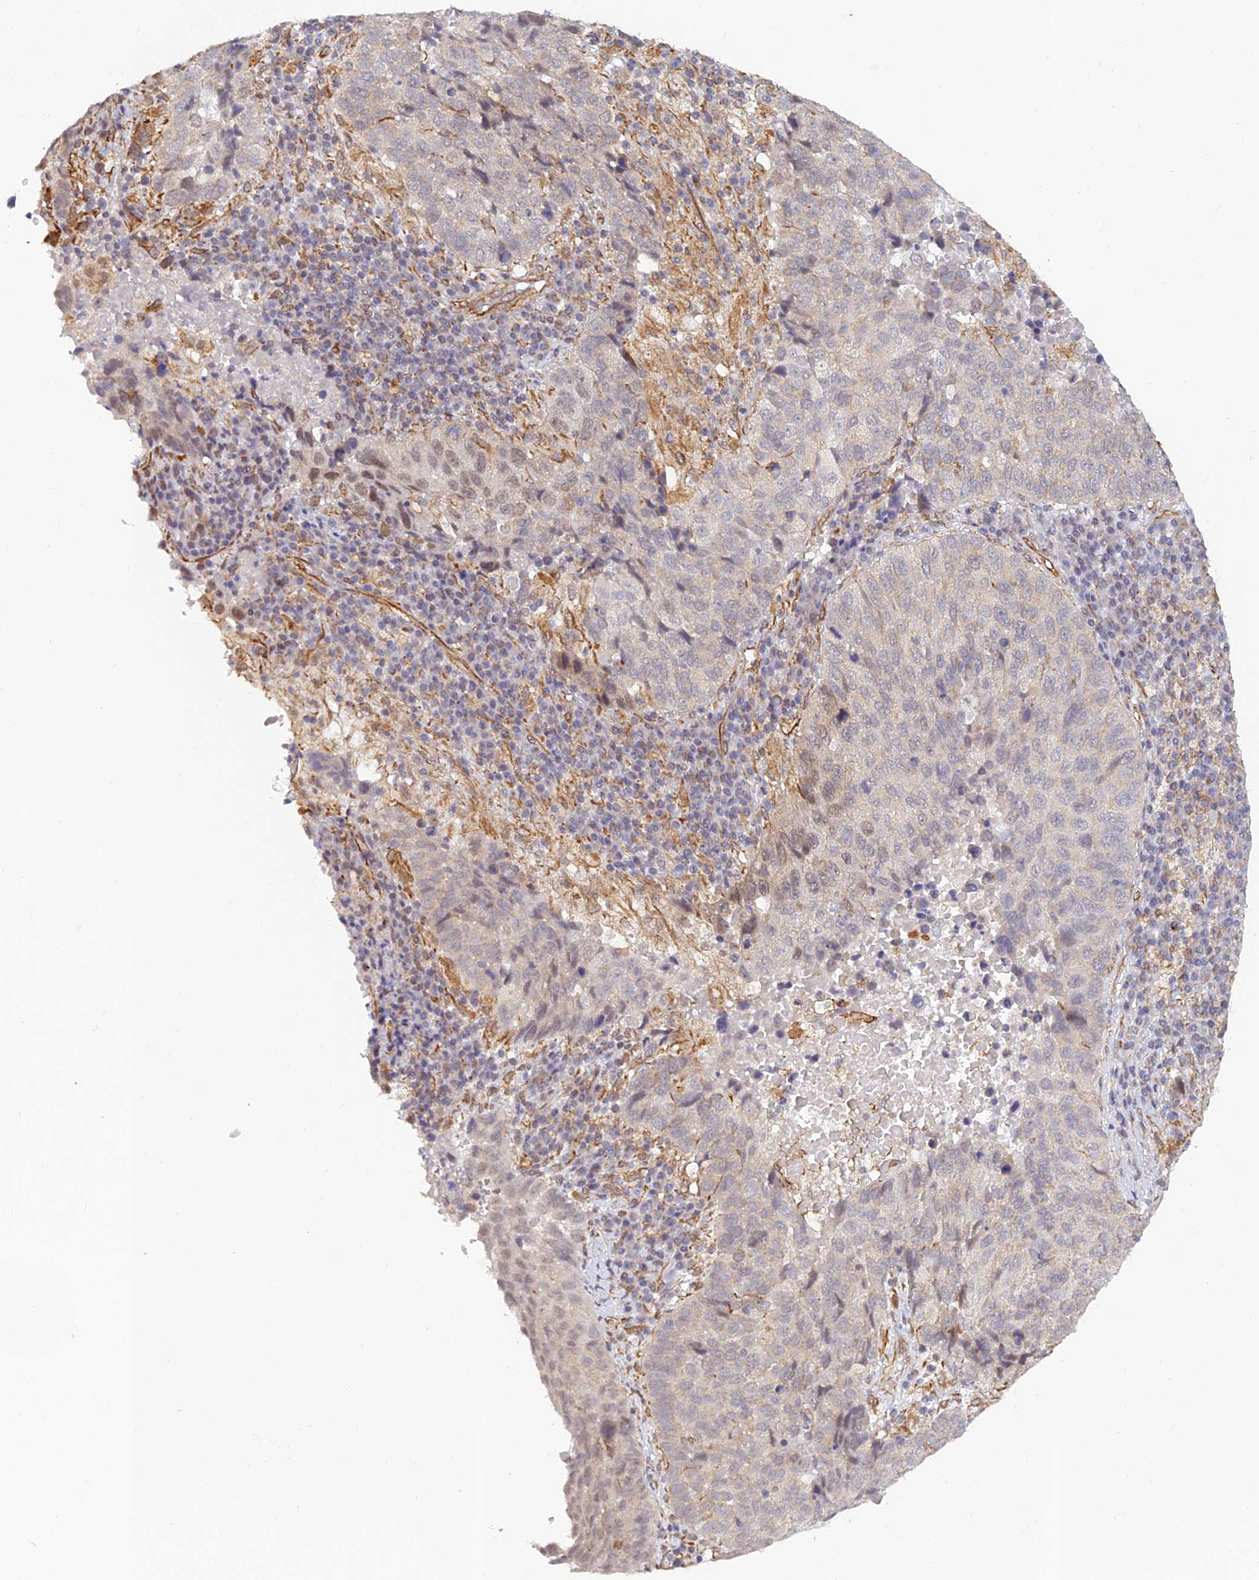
{"staining": {"intensity": "negative", "quantity": "none", "location": "none"}, "tissue": "lung cancer", "cell_type": "Tumor cells", "image_type": "cancer", "snomed": [{"axis": "morphology", "description": "Squamous cell carcinoma, NOS"}, {"axis": "topography", "description": "Lung"}], "caption": "DAB (3,3'-diaminobenzidine) immunohistochemical staining of lung squamous cell carcinoma shows no significant positivity in tumor cells. Nuclei are stained in blue.", "gene": "PAGR1", "patient": {"sex": "male", "age": 73}}